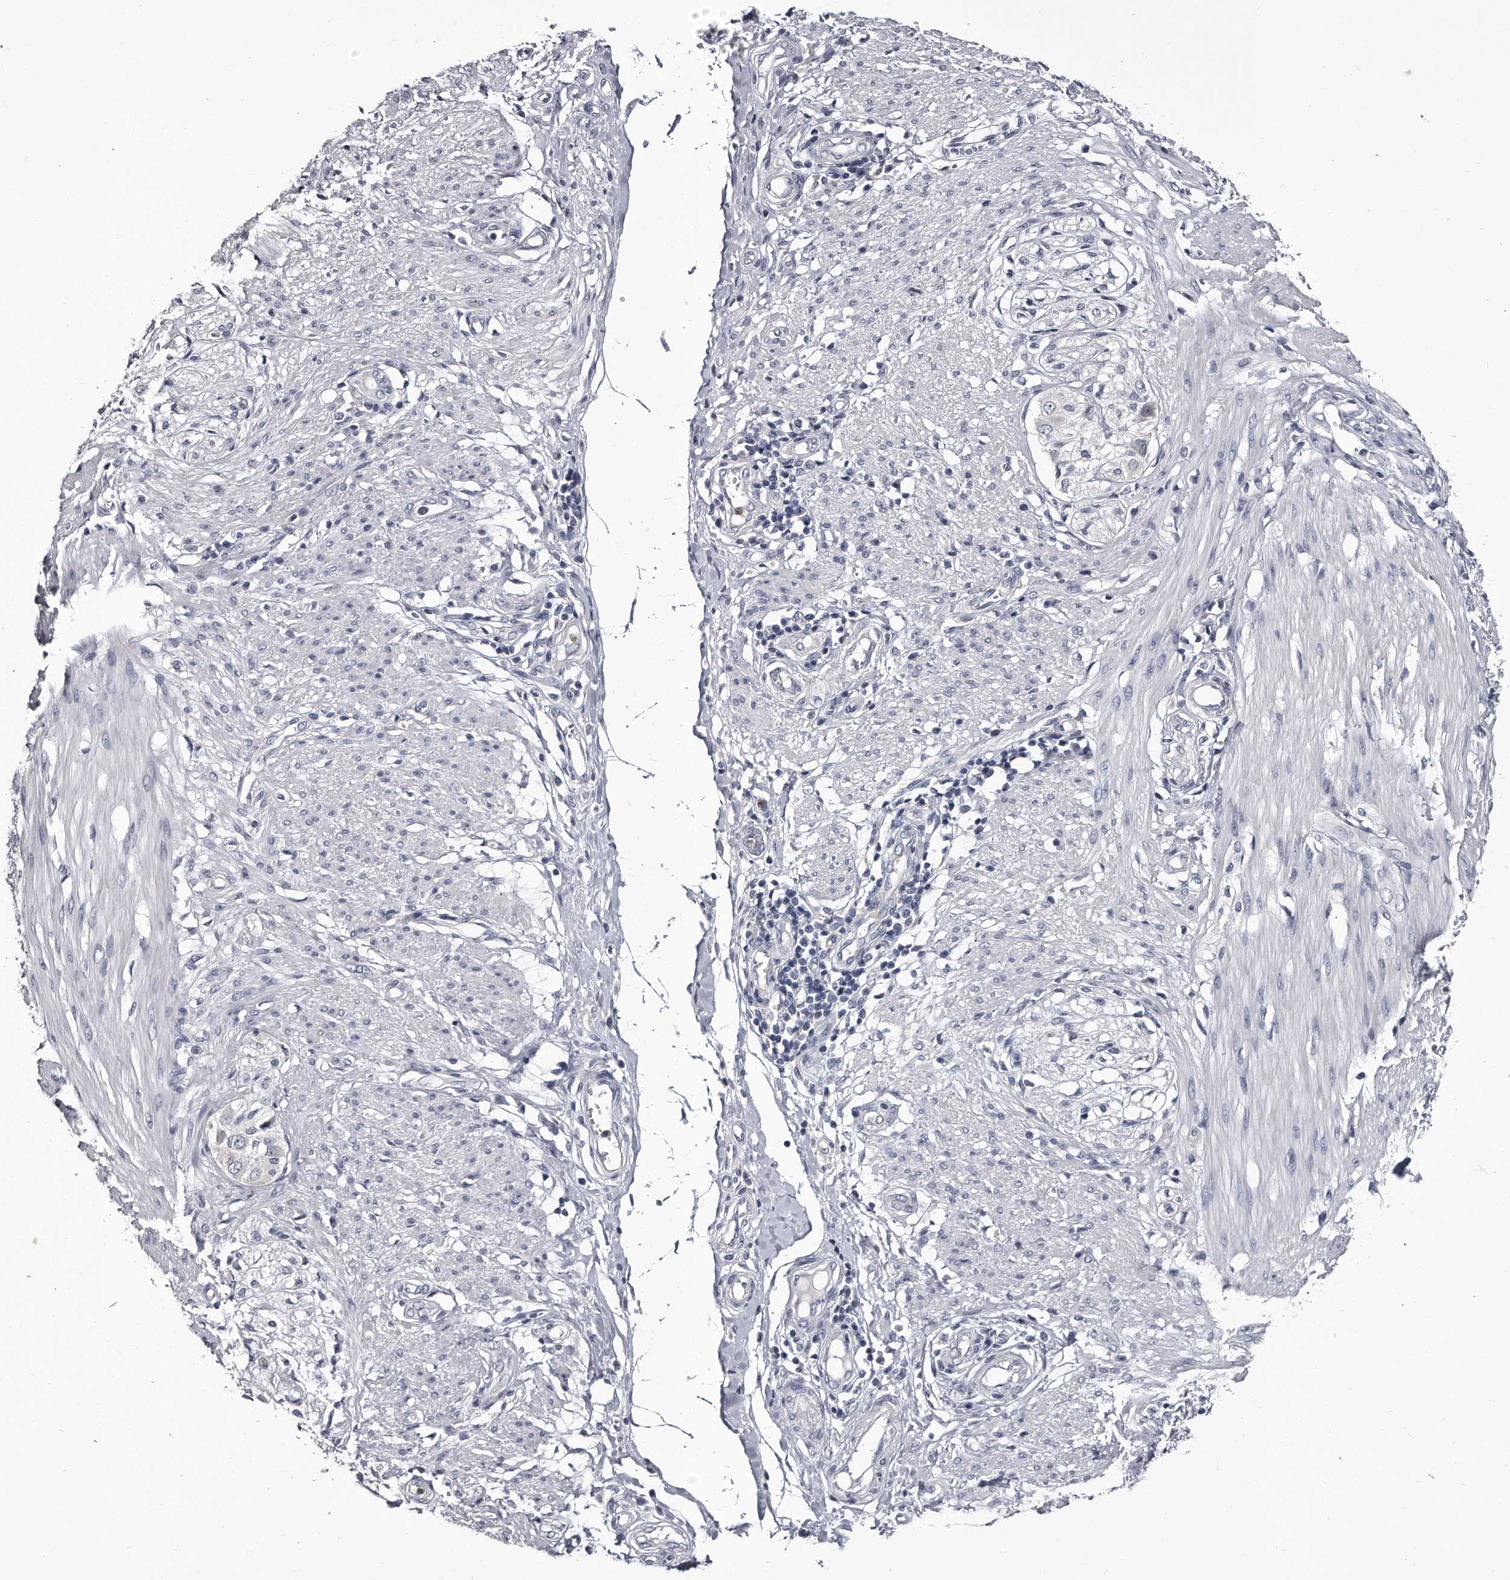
{"staining": {"intensity": "negative", "quantity": "none", "location": "none"}, "tissue": "smooth muscle", "cell_type": "Smooth muscle cells", "image_type": "normal", "snomed": [{"axis": "morphology", "description": "Normal tissue, NOS"}, {"axis": "morphology", "description": "Adenocarcinoma, NOS"}, {"axis": "topography", "description": "Colon"}, {"axis": "topography", "description": "Peripheral nerve tissue"}], "caption": "Immunohistochemistry micrograph of benign smooth muscle stained for a protein (brown), which exhibits no expression in smooth muscle cells.", "gene": "GAPVD1", "patient": {"sex": "male", "age": 14}}